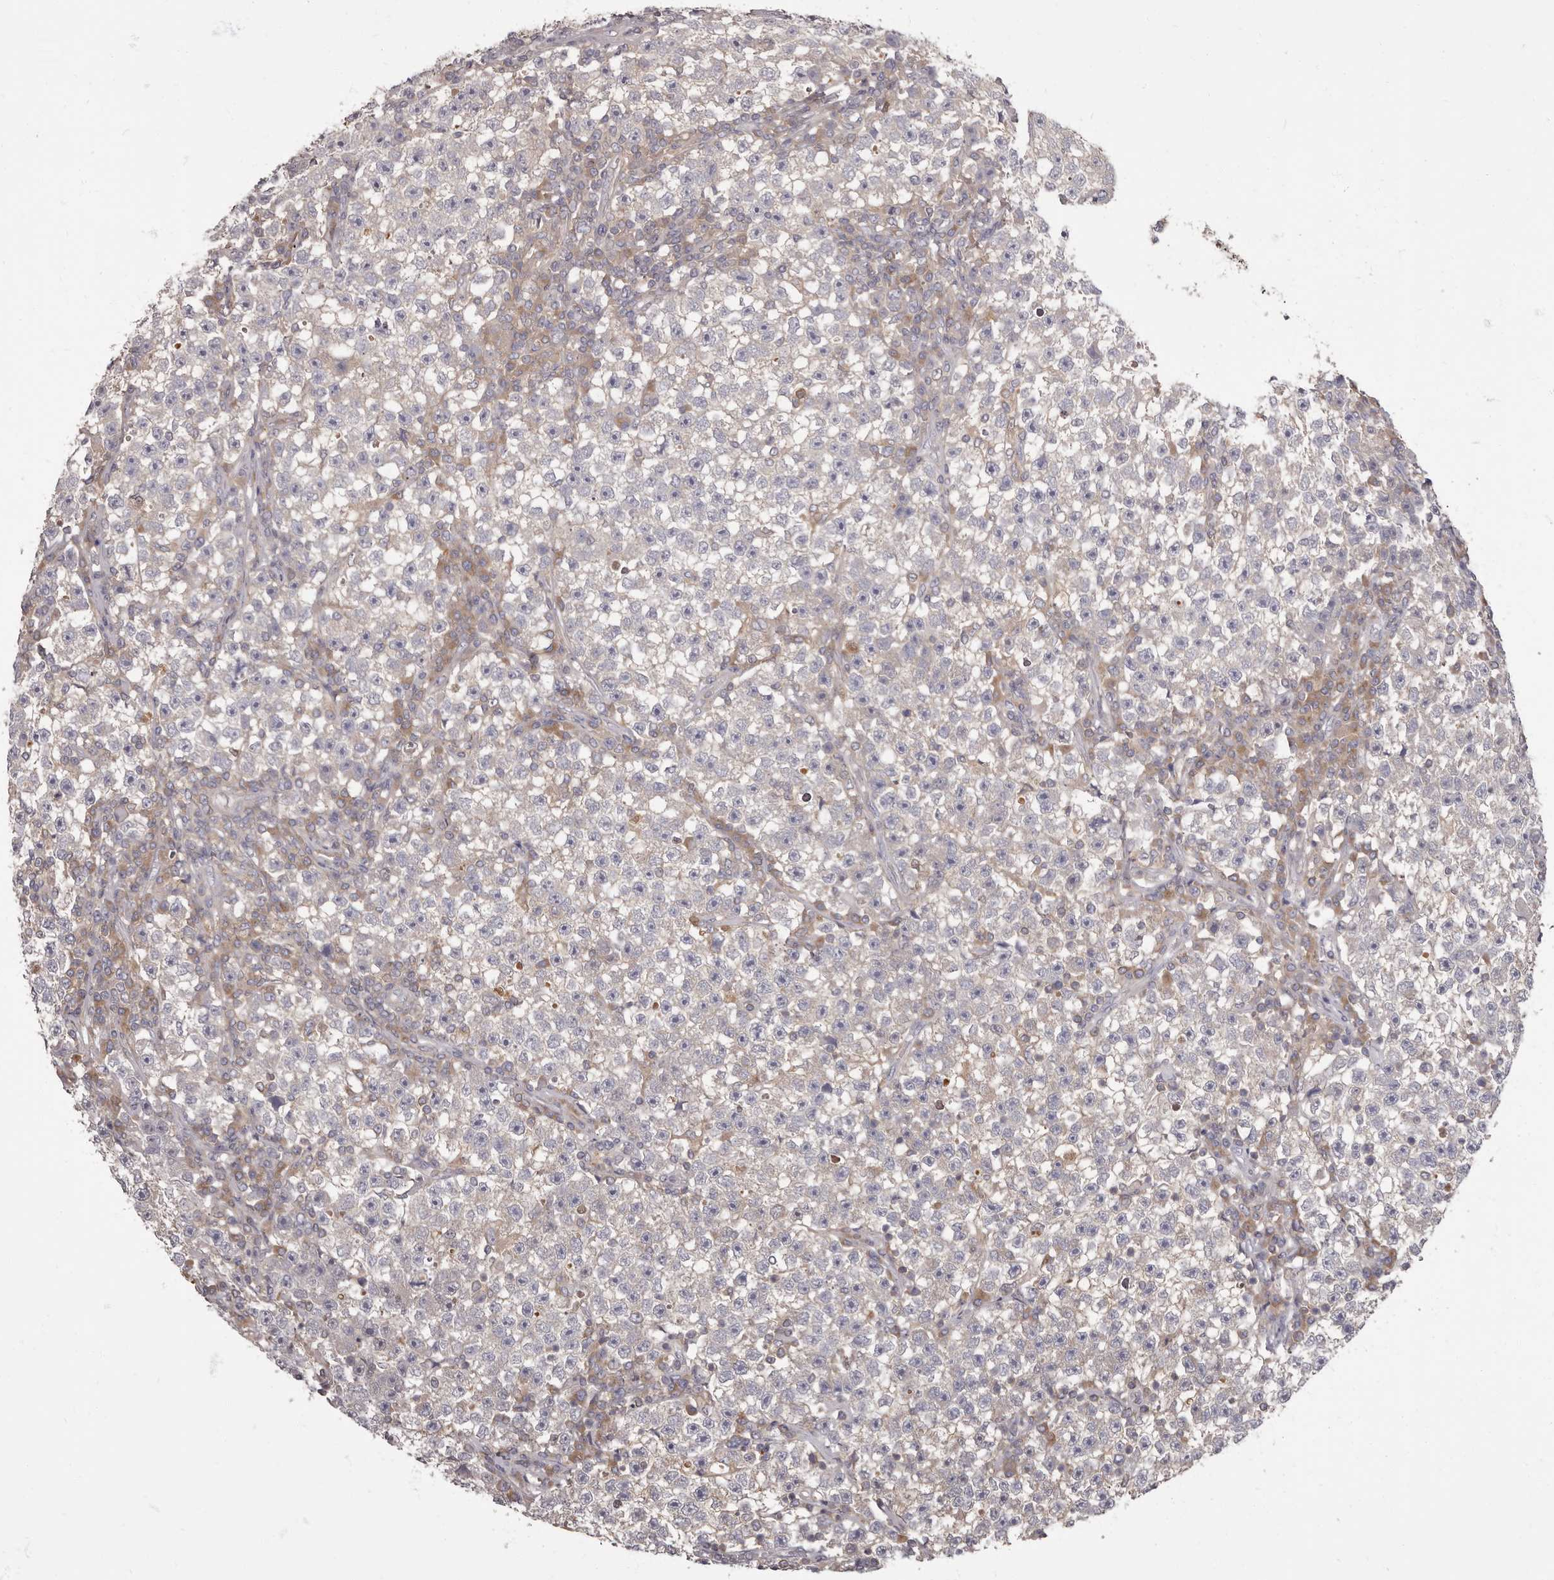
{"staining": {"intensity": "weak", "quantity": "<25%", "location": "cytoplasmic/membranous"}, "tissue": "testis cancer", "cell_type": "Tumor cells", "image_type": "cancer", "snomed": [{"axis": "morphology", "description": "Seminoma, NOS"}, {"axis": "topography", "description": "Testis"}], "caption": "Micrograph shows no protein expression in tumor cells of testis cancer tissue.", "gene": "APEH", "patient": {"sex": "male", "age": 22}}